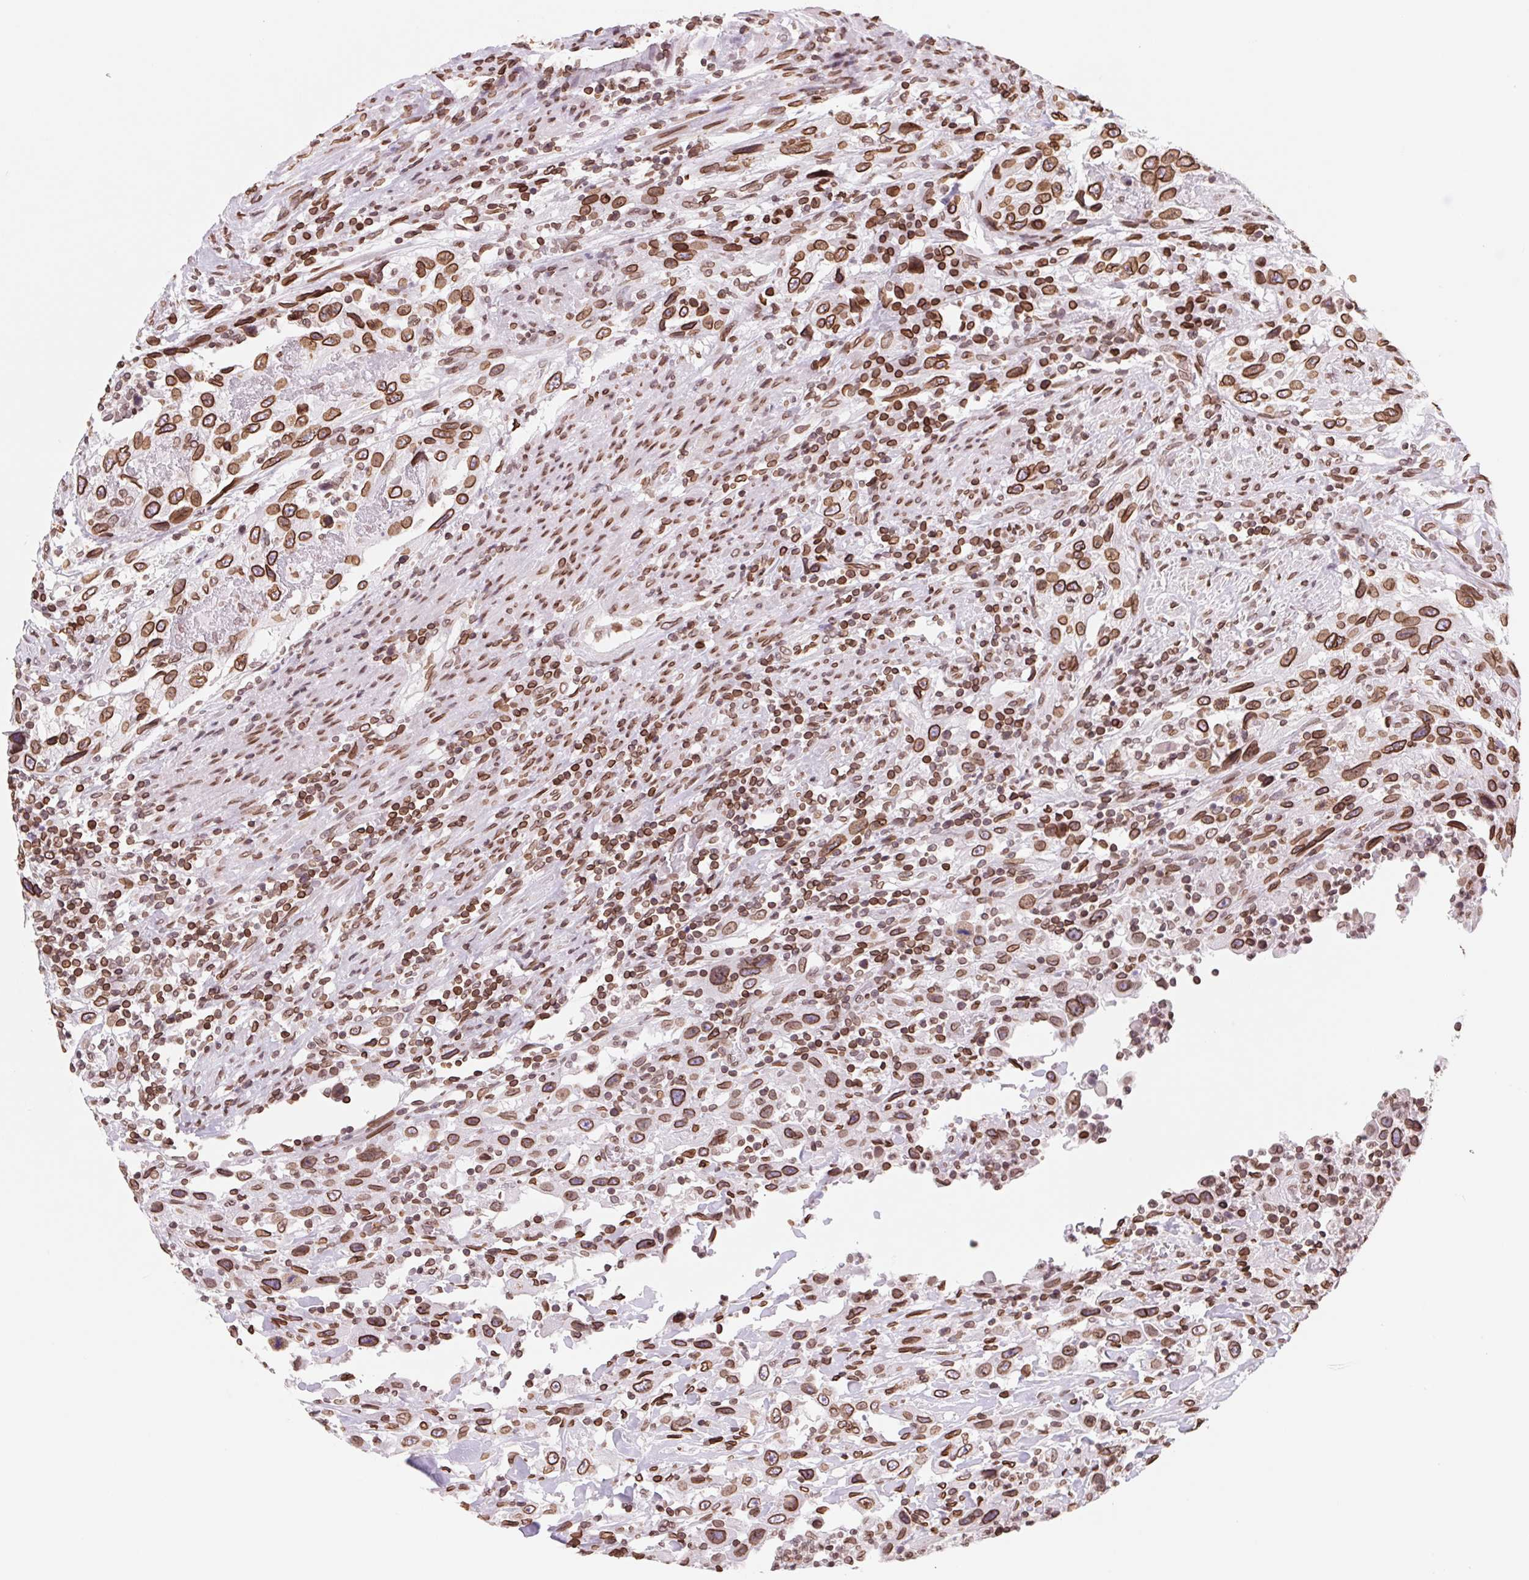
{"staining": {"intensity": "strong", "quantity": ">75%", "location": "cytoplasmic/membranous,nuclear"}, "tissue": "urothelial cancer", "cell_type": "Tumor cells", "image_type": "cancer", "snomed": [{"axis": "morphology", "description": "Urothelial carcinoma, High grade"}, {"axis": "topography", "description": "Urinary bladder"}], "caption": "Tumor cells demonstrate high levels of strong cytoplasmic/membranous and nuclear staining in approximately >75% of cells in urothelial cancer.", "gene": "LMNB2", "patient": {"sex": "male", "age": 61}}